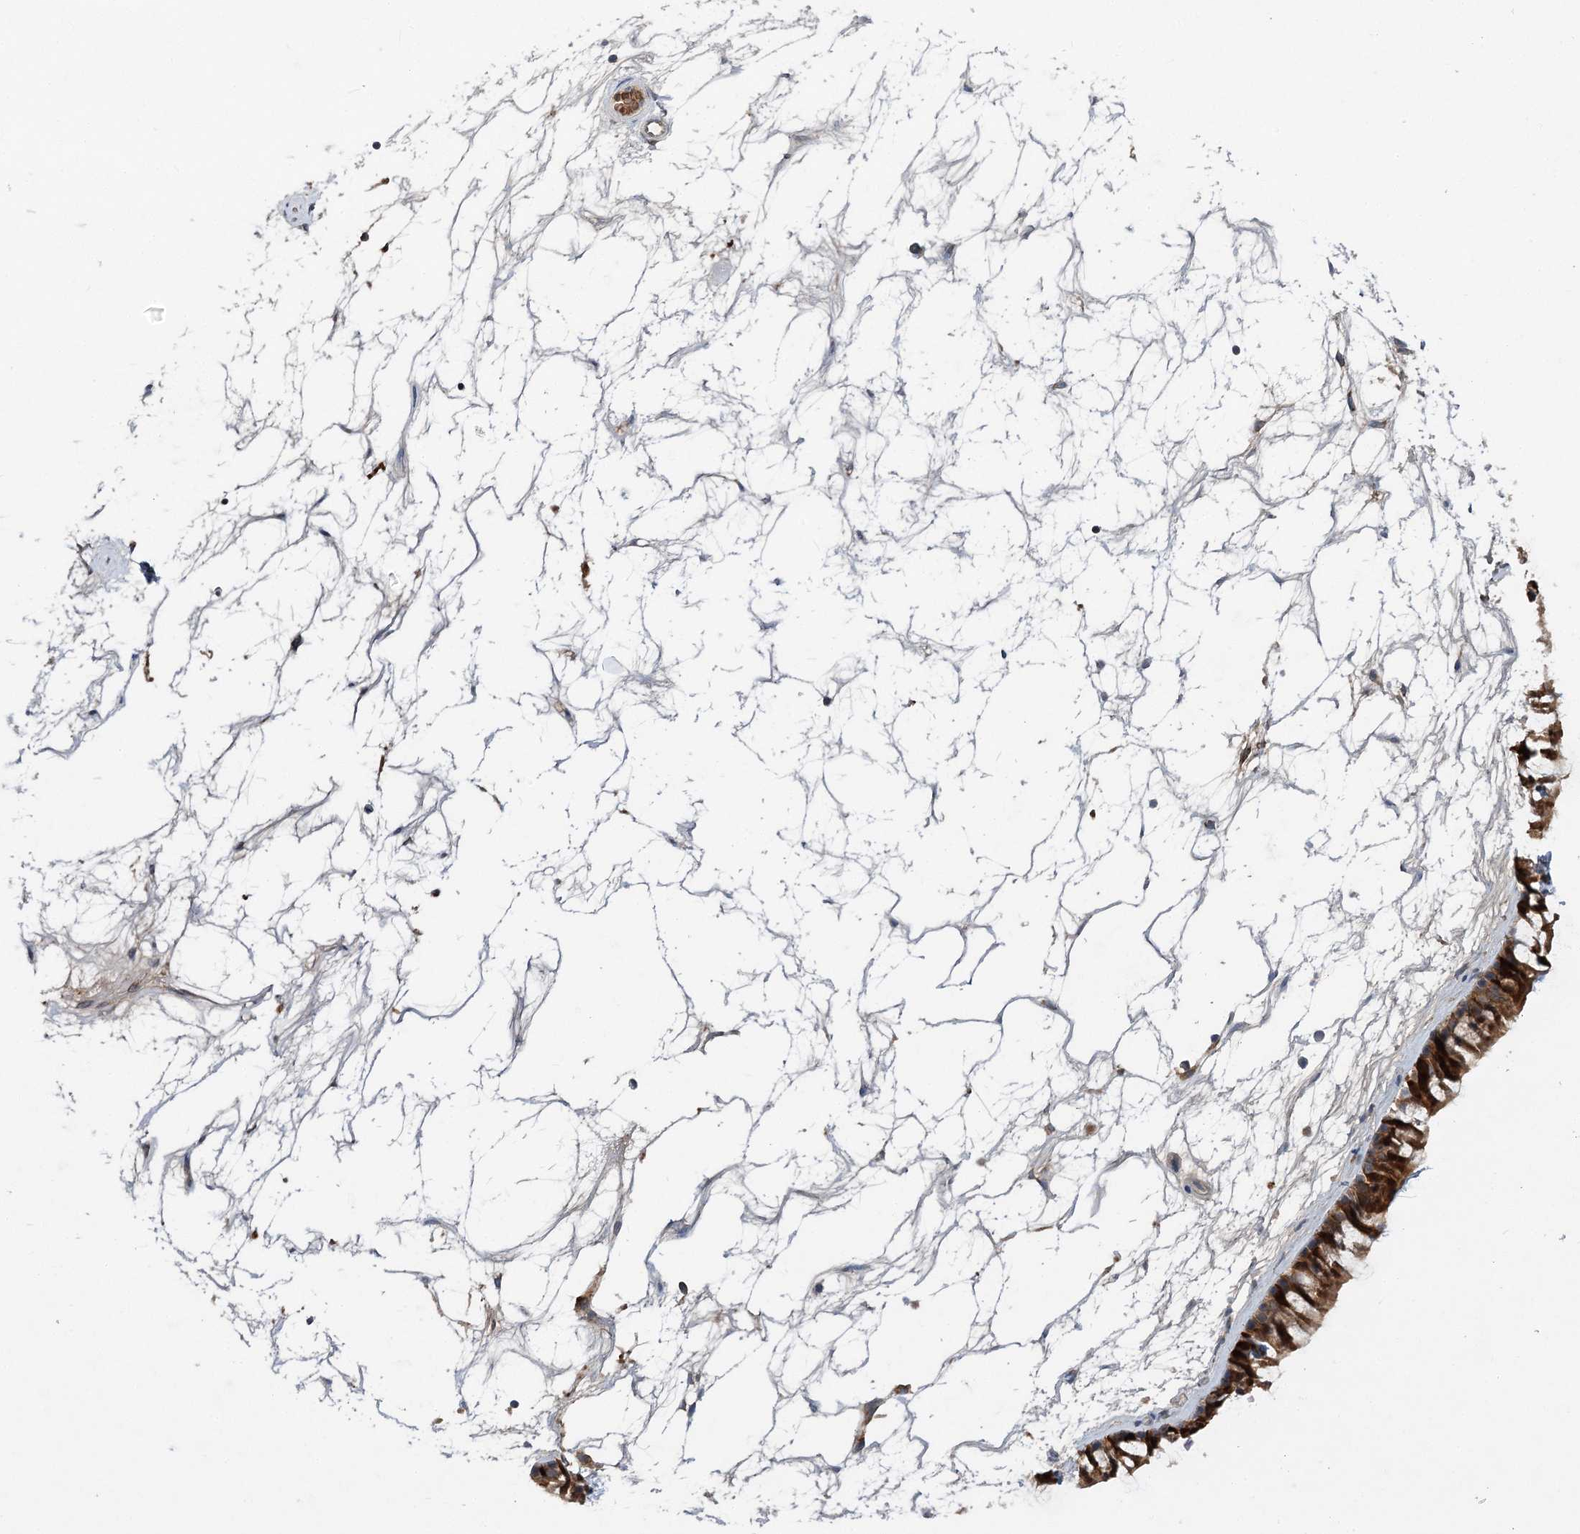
{"staining": {"intensity": "strong", "quantity": ">75%", "location": "cytoplasmic/membranous"}, "tissue": "nasopharynx", "cell_type": "Respiratory epithelial cells", "image_type": "normal", "snomed": [{"axis": "morphology", "description": "Normal tissue, NOS"}, {"axis": "topography", "description": "Nasopharynx"}], "caption": "Unremarkable nasopharynx demonstrates strong cytoplasmic/membranous positivity in approximately >75% of respiratory epithelial cells, visualized by immunohistochemistry.", "gene": "PYROXD2", "patient": {"sex": "male", "age": 64}}